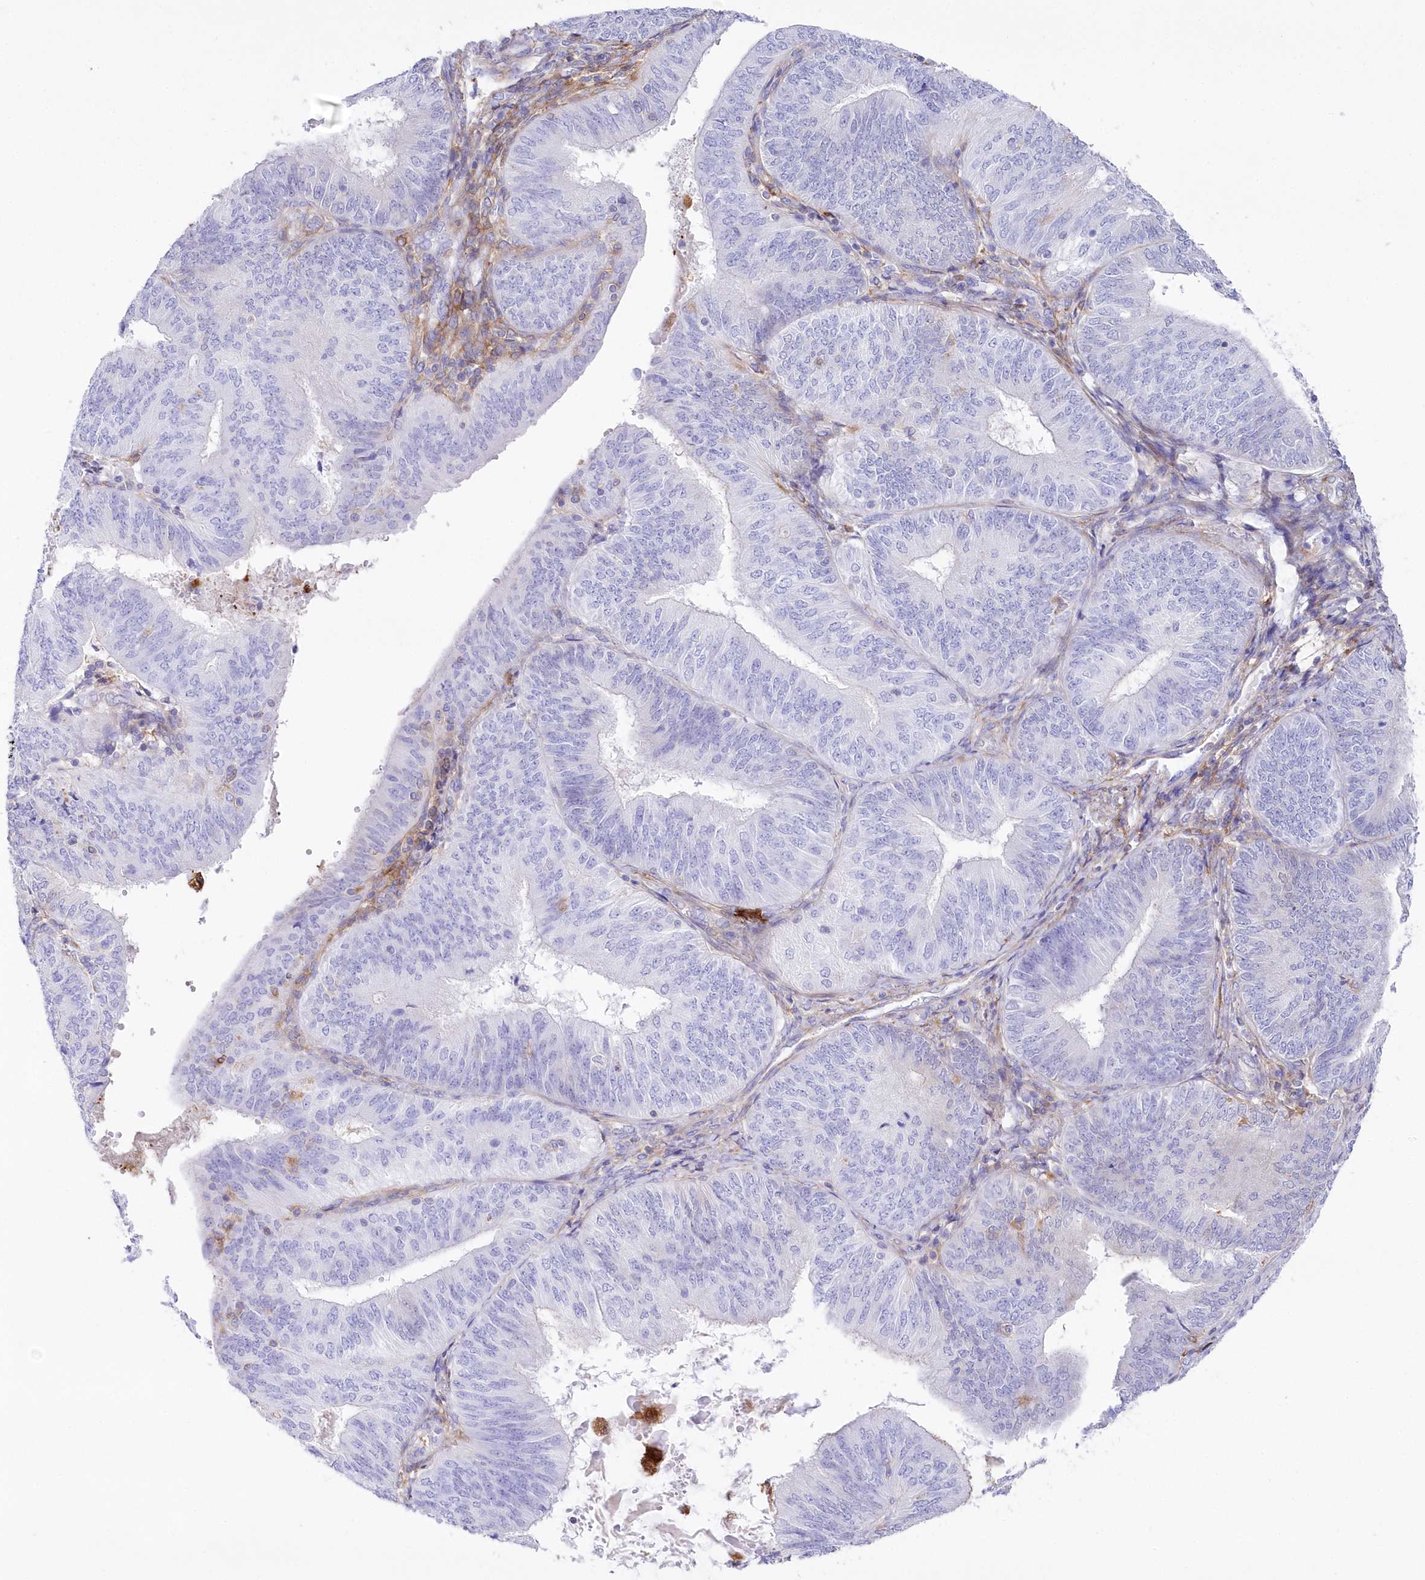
{"staining": {"intensity": "negative", "quantity": "none", "location": "none"}, "tissue": "endometrial cancer", "cell_type": "Tumor cells", "image_type": "cancer", "snomed": [{"axis": "morphology", "description": "Adenocarcinoma, NOS"}, {"axis": "topography", "description": "Endometrium"}], "caption": "Endometrial cancer was stained to show a protein in brown. There is no significant expression in tumor cells. The staining was performed using DAB (3,3'-diaminobenzidine) to visualize the protein expression in brown, while the nuclei were stained in blue with hematoxylin (Magnification: 20x).", "gene": "DNAJC19", "patient": {"sex": "female", "age": 58}}